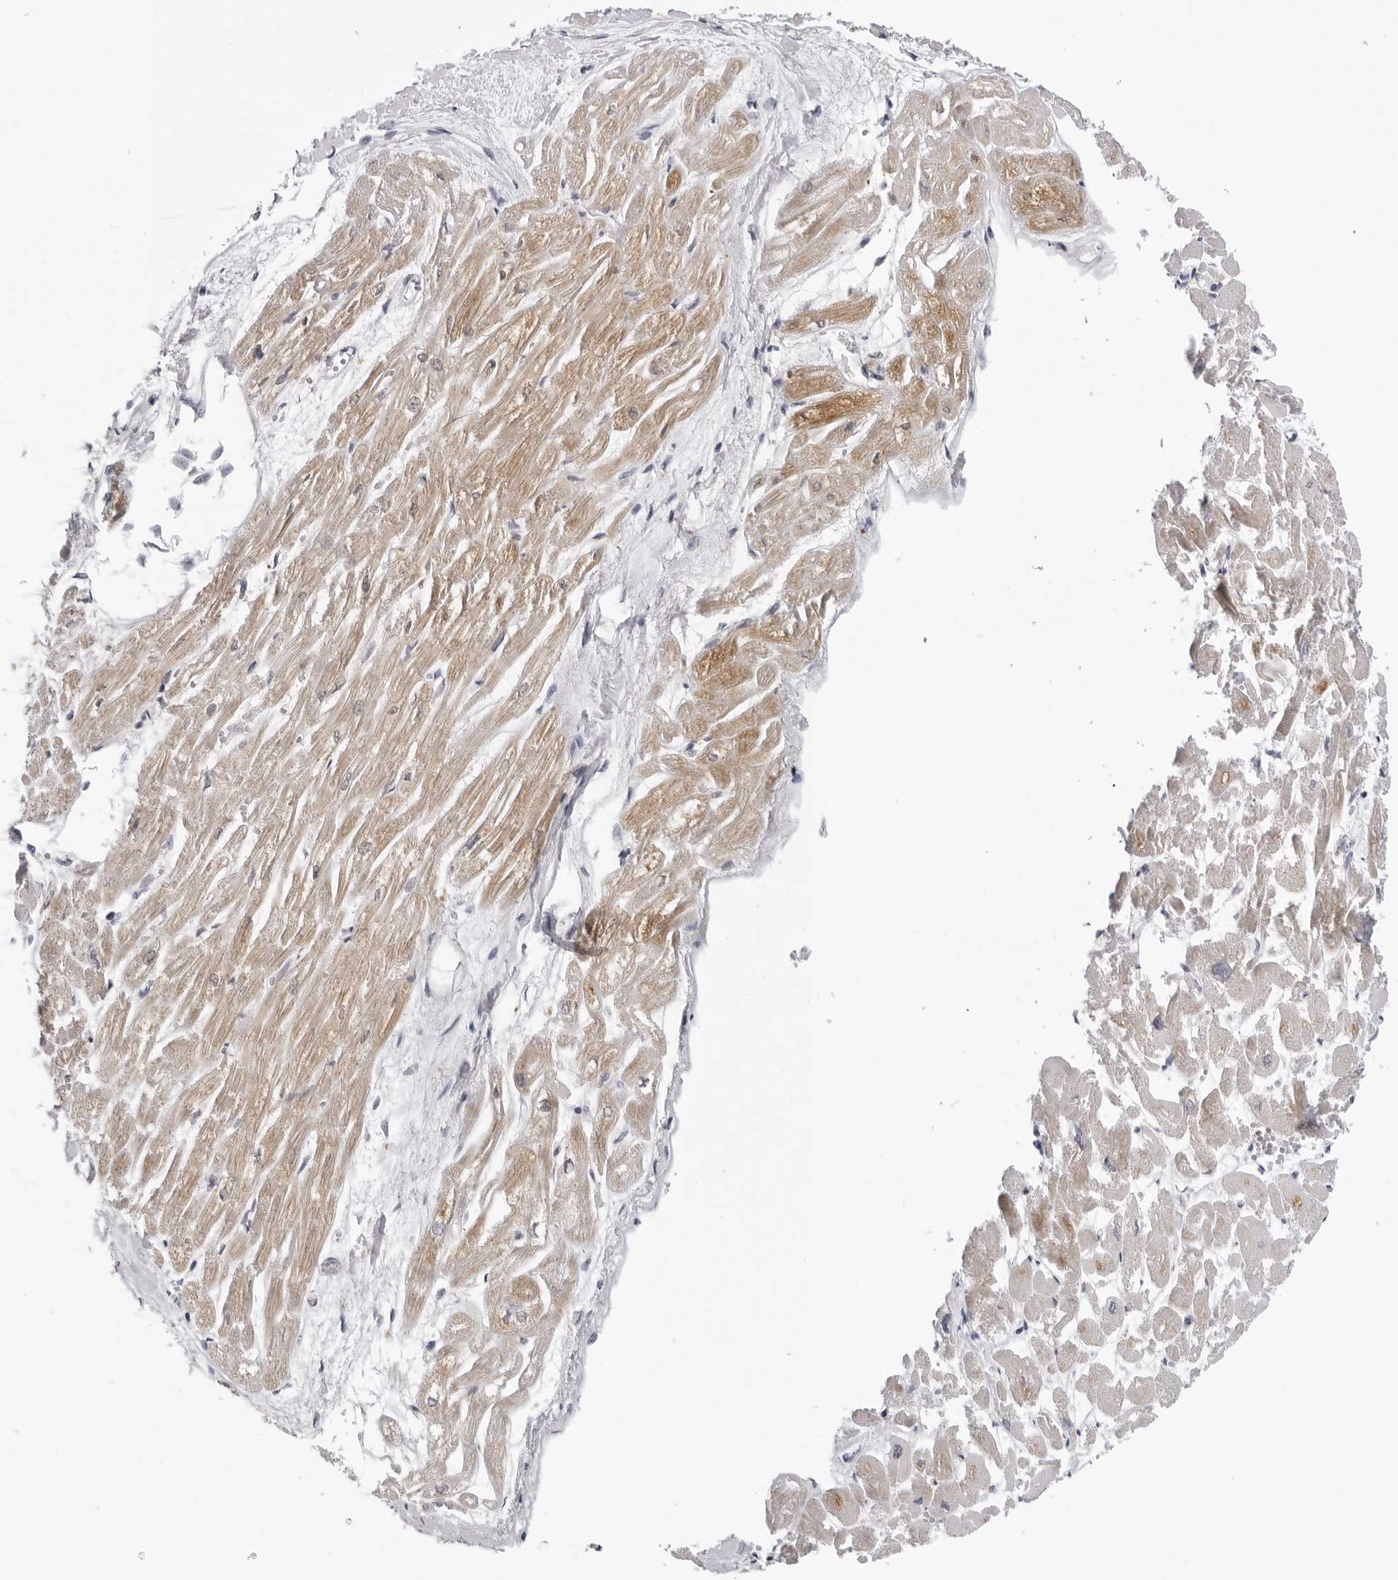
{"staining": {"intensity": "moderate", "quantity": "25%-75%", "location": "cytoplasmic/membranous"}, "tissue": "heart muscle", "cell_type": "Cardiomyocytes", "image_type": "normal", "snomed": [{"axis": "morphology", "description": "Normal tissue, NOS"}, {"axis": "topography", "description": "Heart"}], "caption": "This image demonstrates IHC staining of benign heart muscle, with medium moderate cytoplasmic/membranous expression in about 25%-75% of cardiomyocytes.", "gene": "CPT2", "patient": {"sex": "male", "age": 54}}